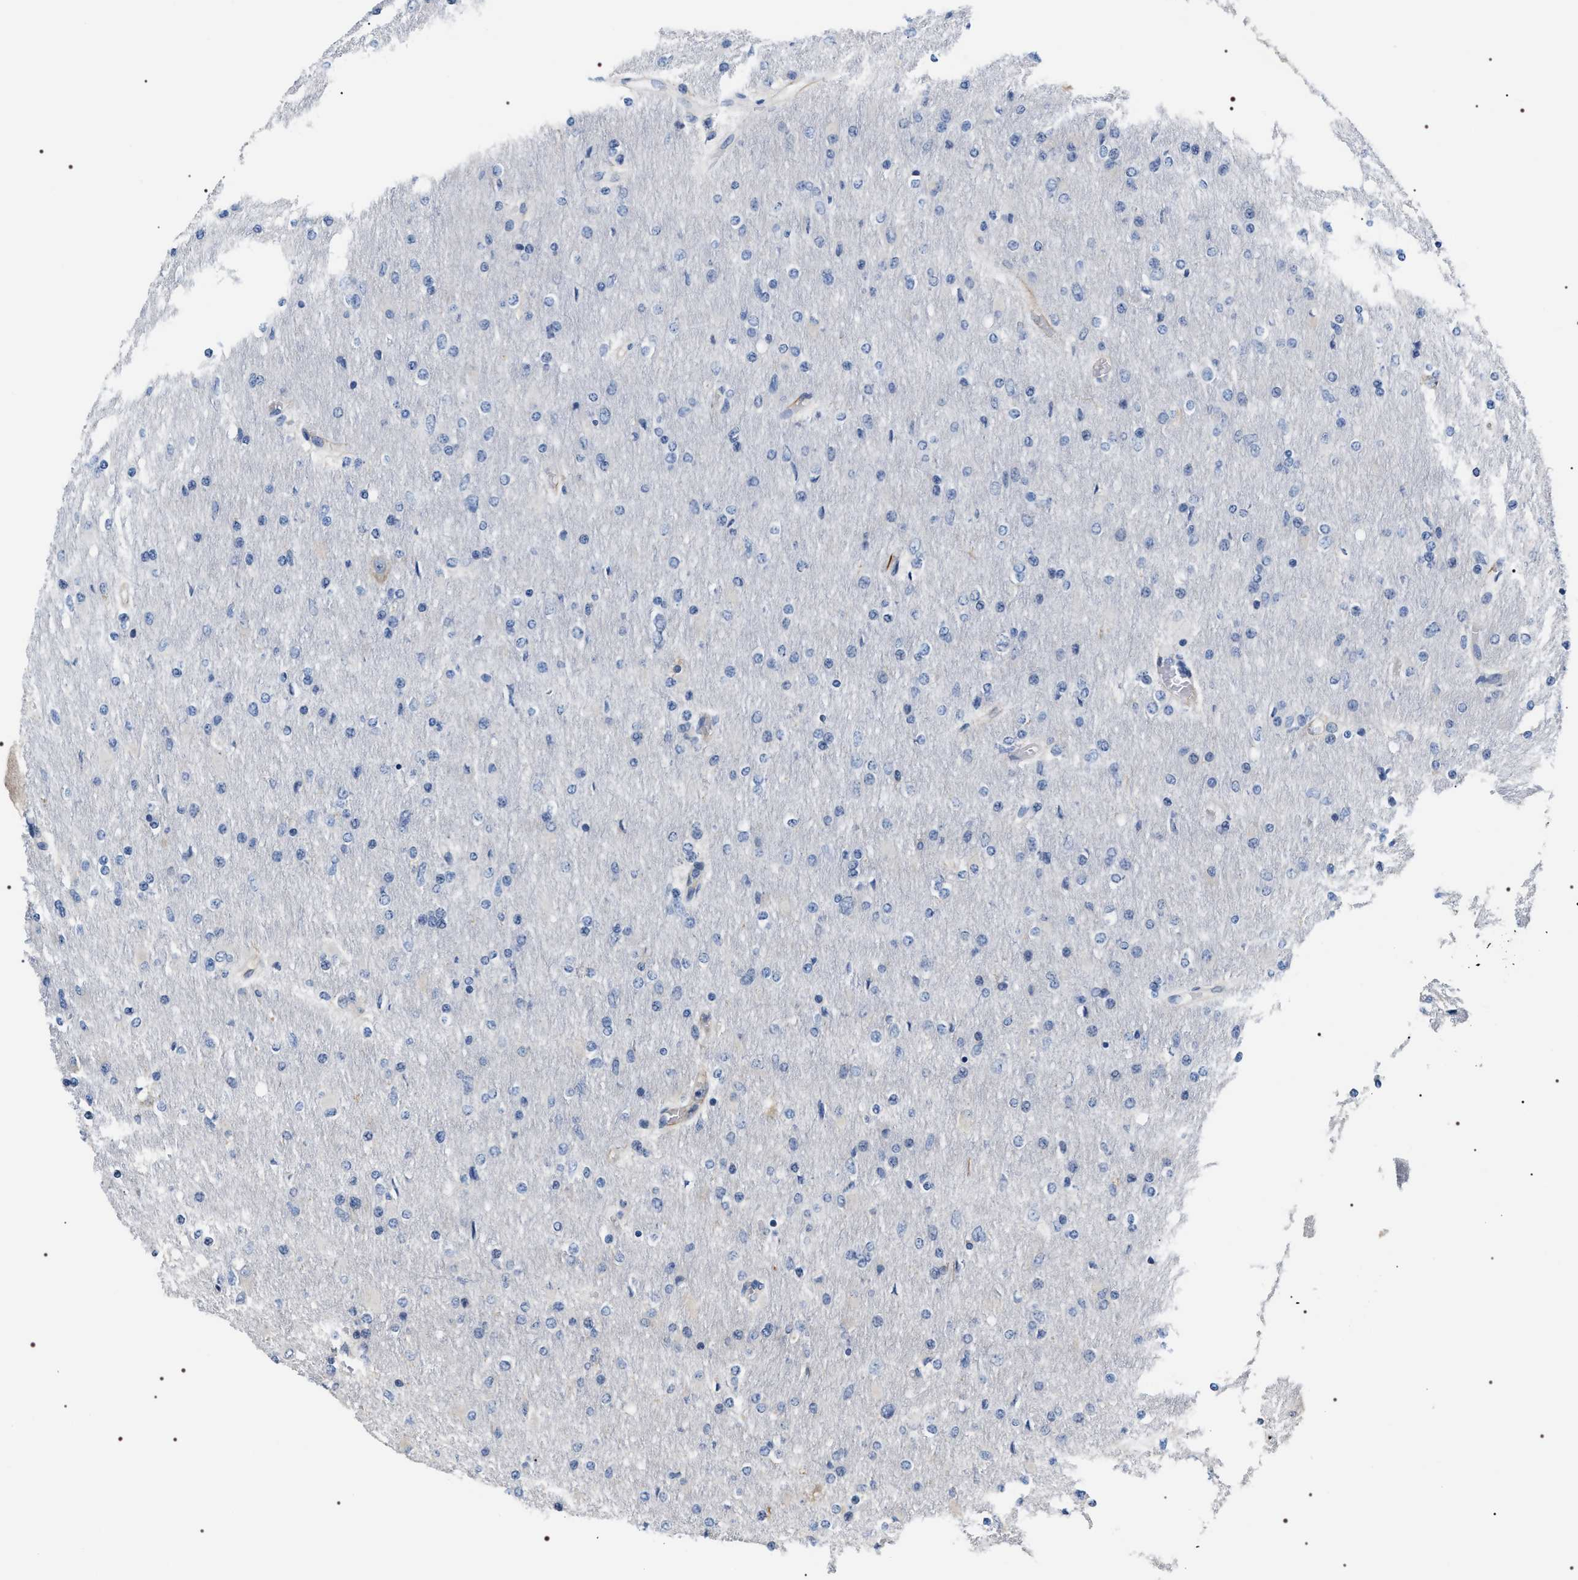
{"staining": {"intensity": "negative", "quantity": "none", "location": "none"}, "tissue": "glioma", "cell_type": "Tumor cells", "image_type": "cancer", "snomed": [{"axis": "morphology", "description": "Glioma, malignant, High grade"}, {"axis": "topography", "description": "Cerebral cortex"}], "caption": "Tumor cells show no significant protein expression in glioma.", "gene": "PKD1L1", "patient": {"sex": "female", "age": 36}}